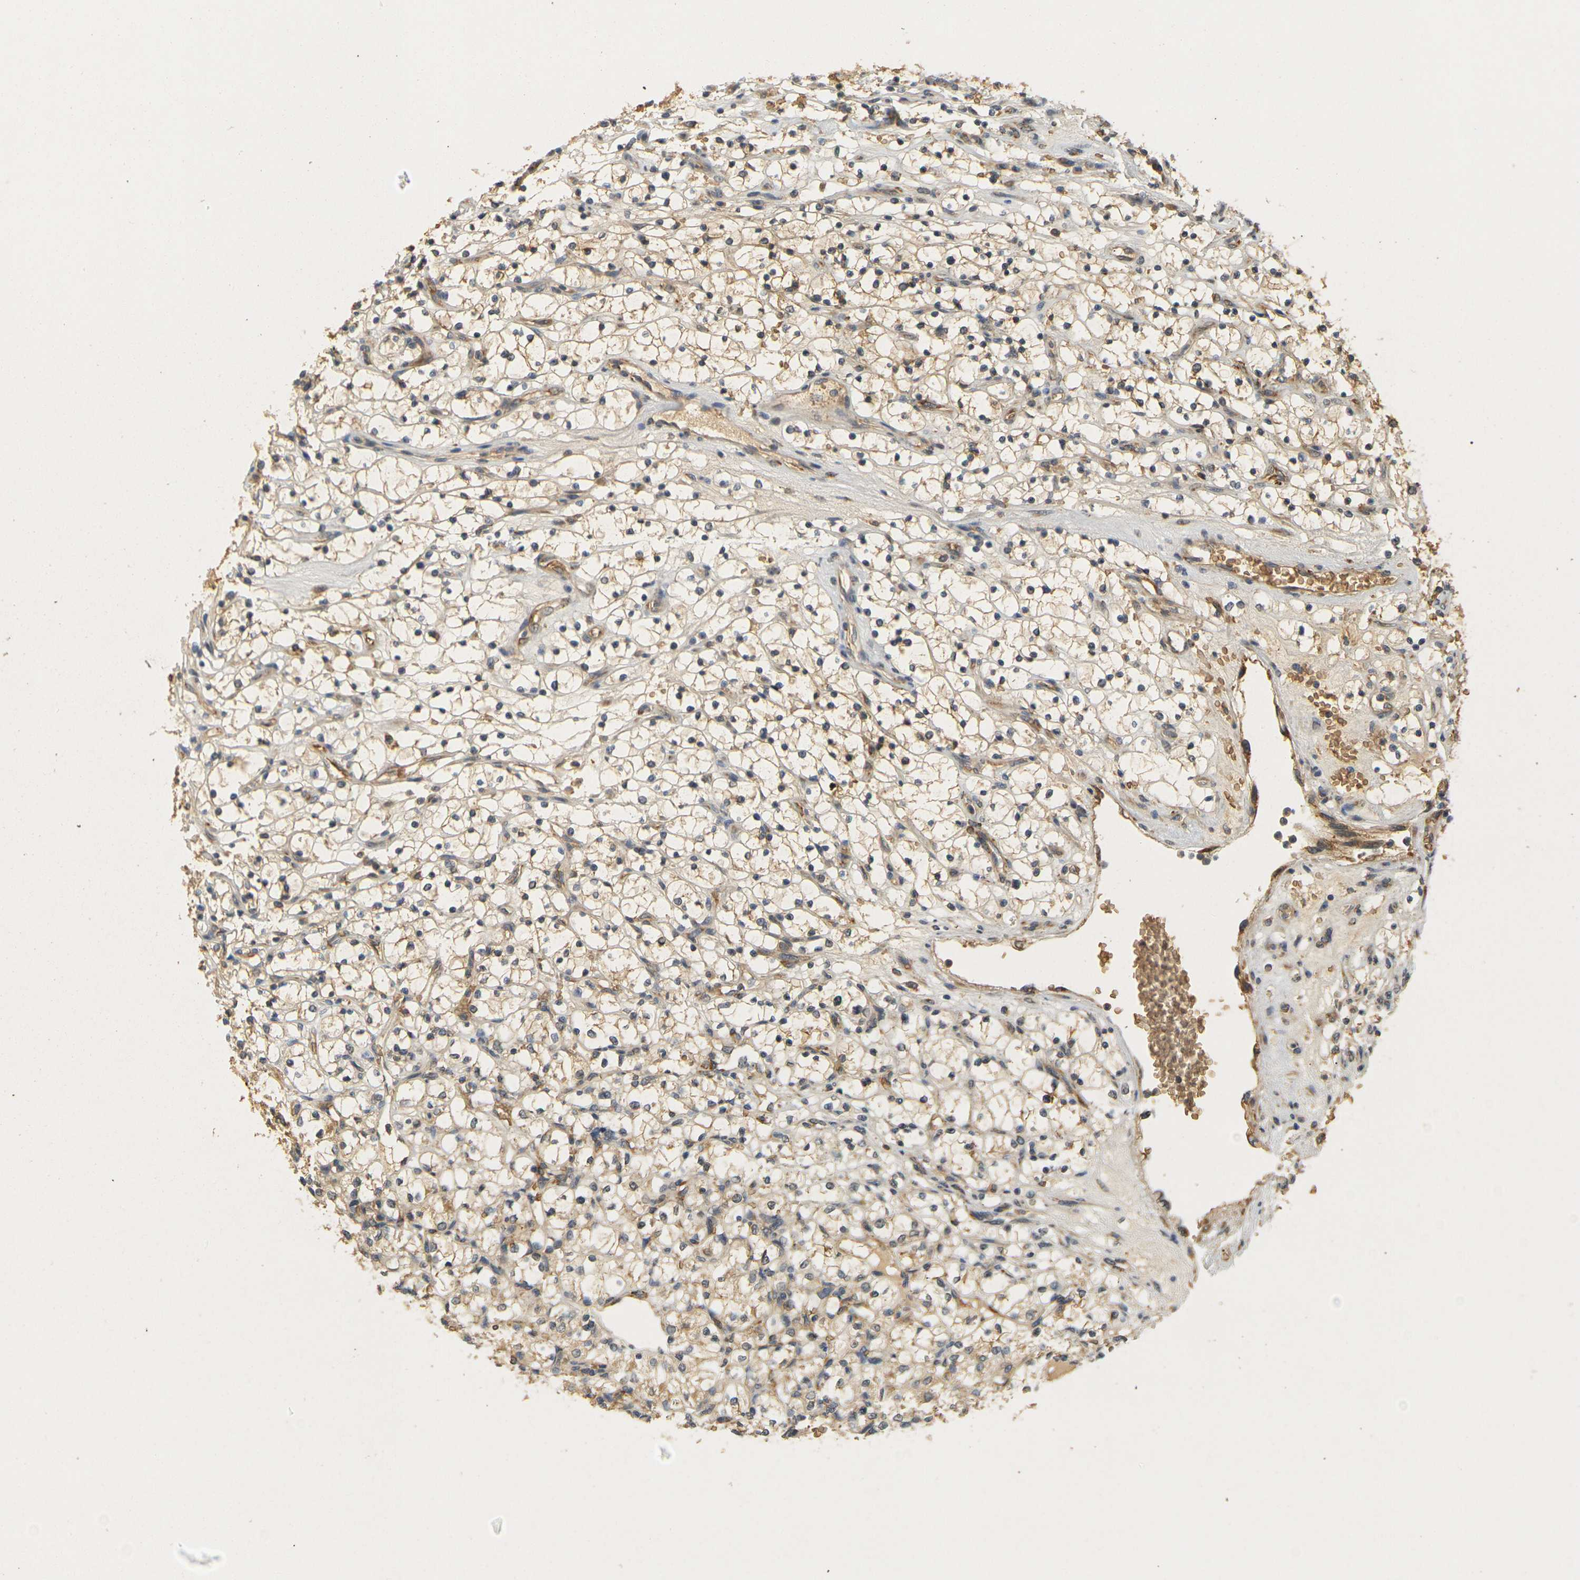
{"staining": {"intensity": "weak", "quantity": ">75%", "location": "cytoplasmic/membranous"}, "tissue": "renal cancer", "cell_type": "Tumor cells", "image_type": "cancer", "snomed": [{"axis": "morphology", "description": "Adenocarcinoma, NOS"}, {"axis": "topography", "description": "Kidney"}], "caption": "Protein staining of renal cancer tissue demonstrates weak cytoplasmic/membranous expression in about >75% of tumor cells.", "gene": "MEGF9", "patient": {"sex": "female", "age": 69}}